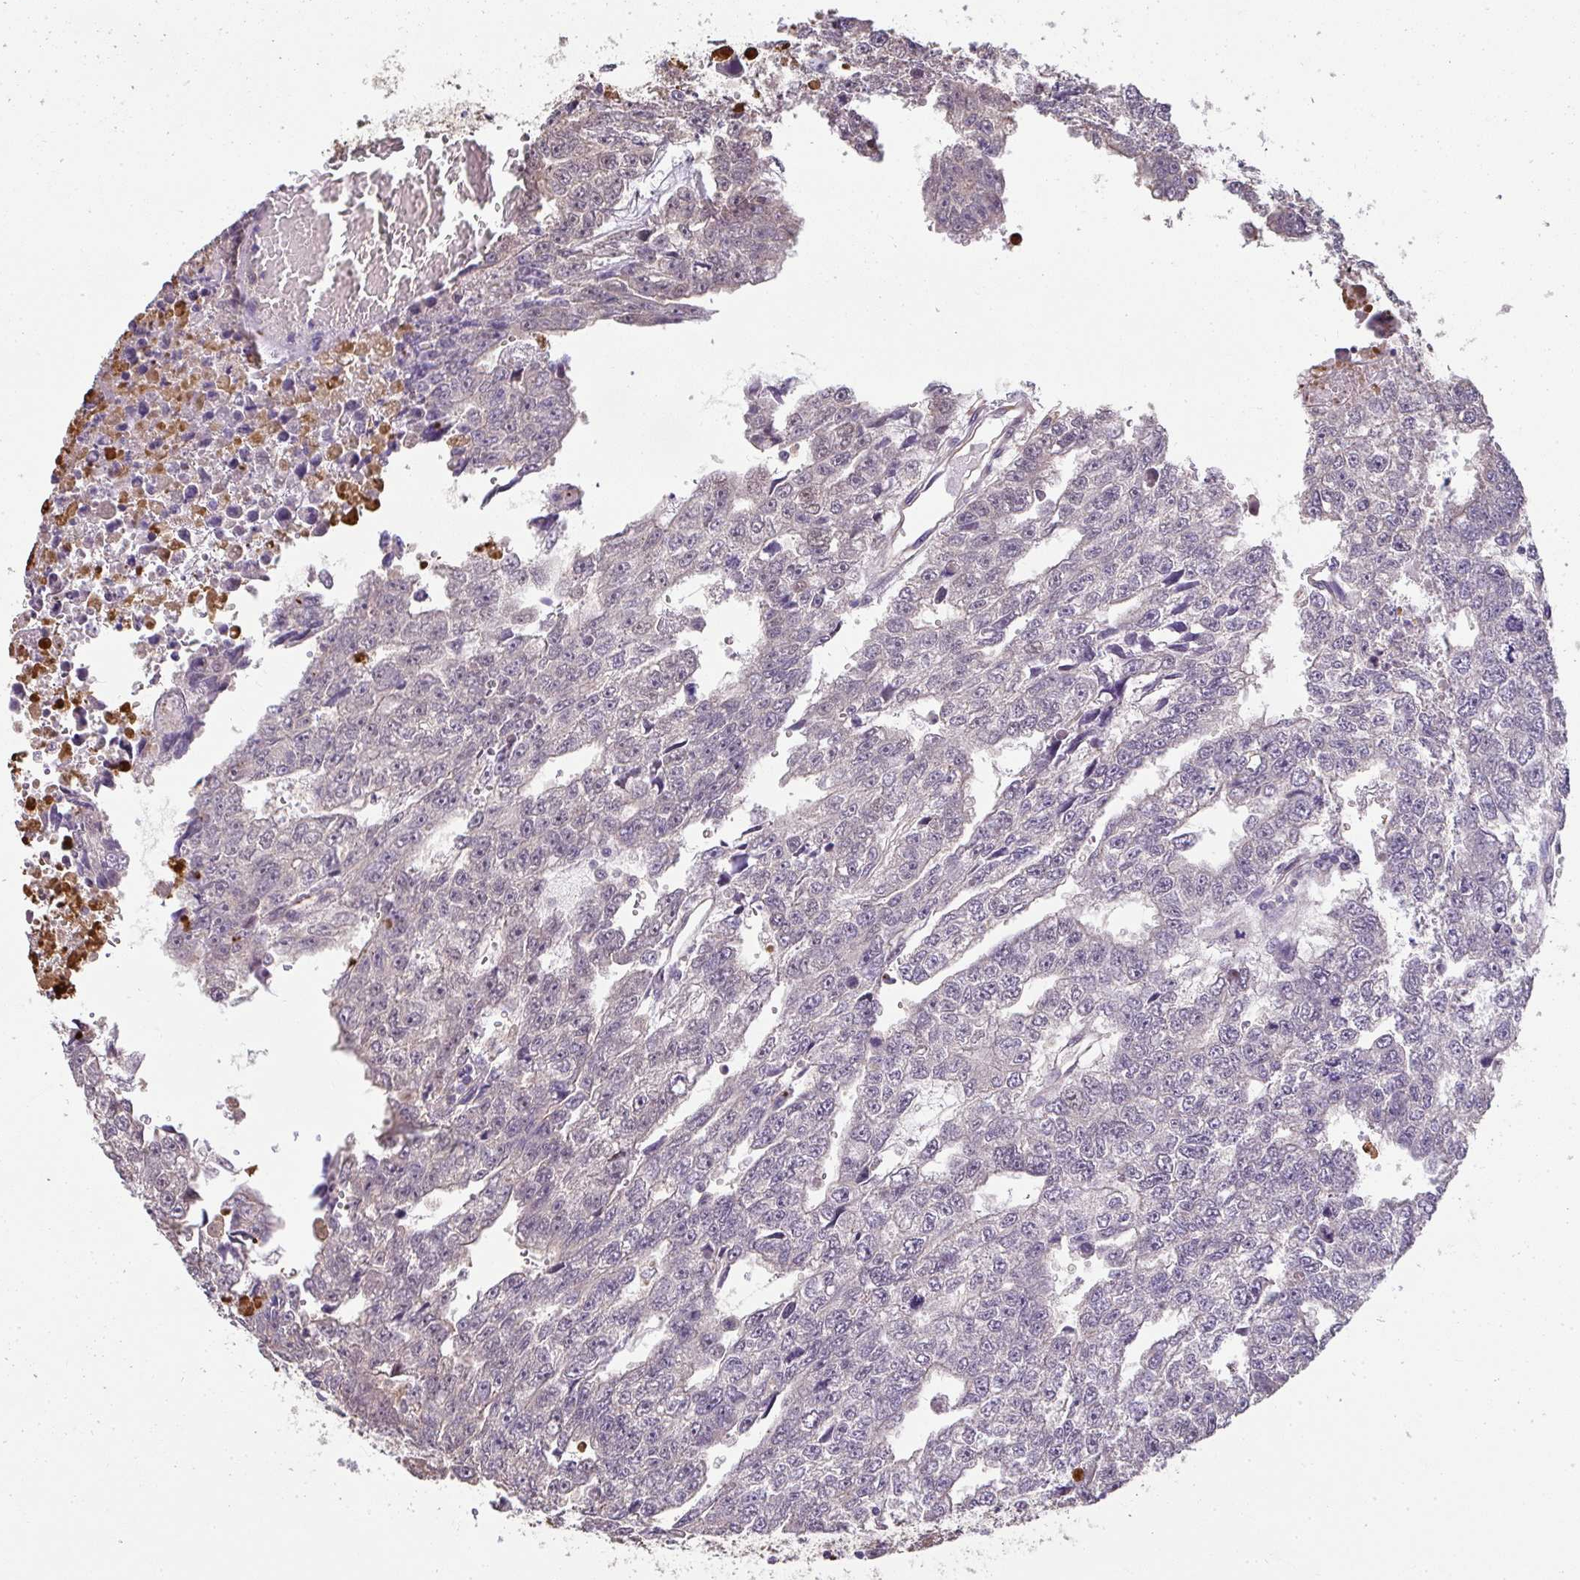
{"staining": {"intensity": "negative", "quantity": "none", "location": "none"}, "tissue": "testis cancer", "cell_type": "Tumor cells", "image_type": "cancer", "snomed": [{"axis": "morphology", "description": "Carcinoma, Embryonal, NOS"}, {"axis": "topography", "description": "Testis"}], "caption": "Immunohistochemistry micrograph of neoplastic tissue: testis cancer stained with DAB displays no significant protein positivity in tumor cells.", "gene": "BRINP3", "patient": {"sex": "male", "age": 20}}